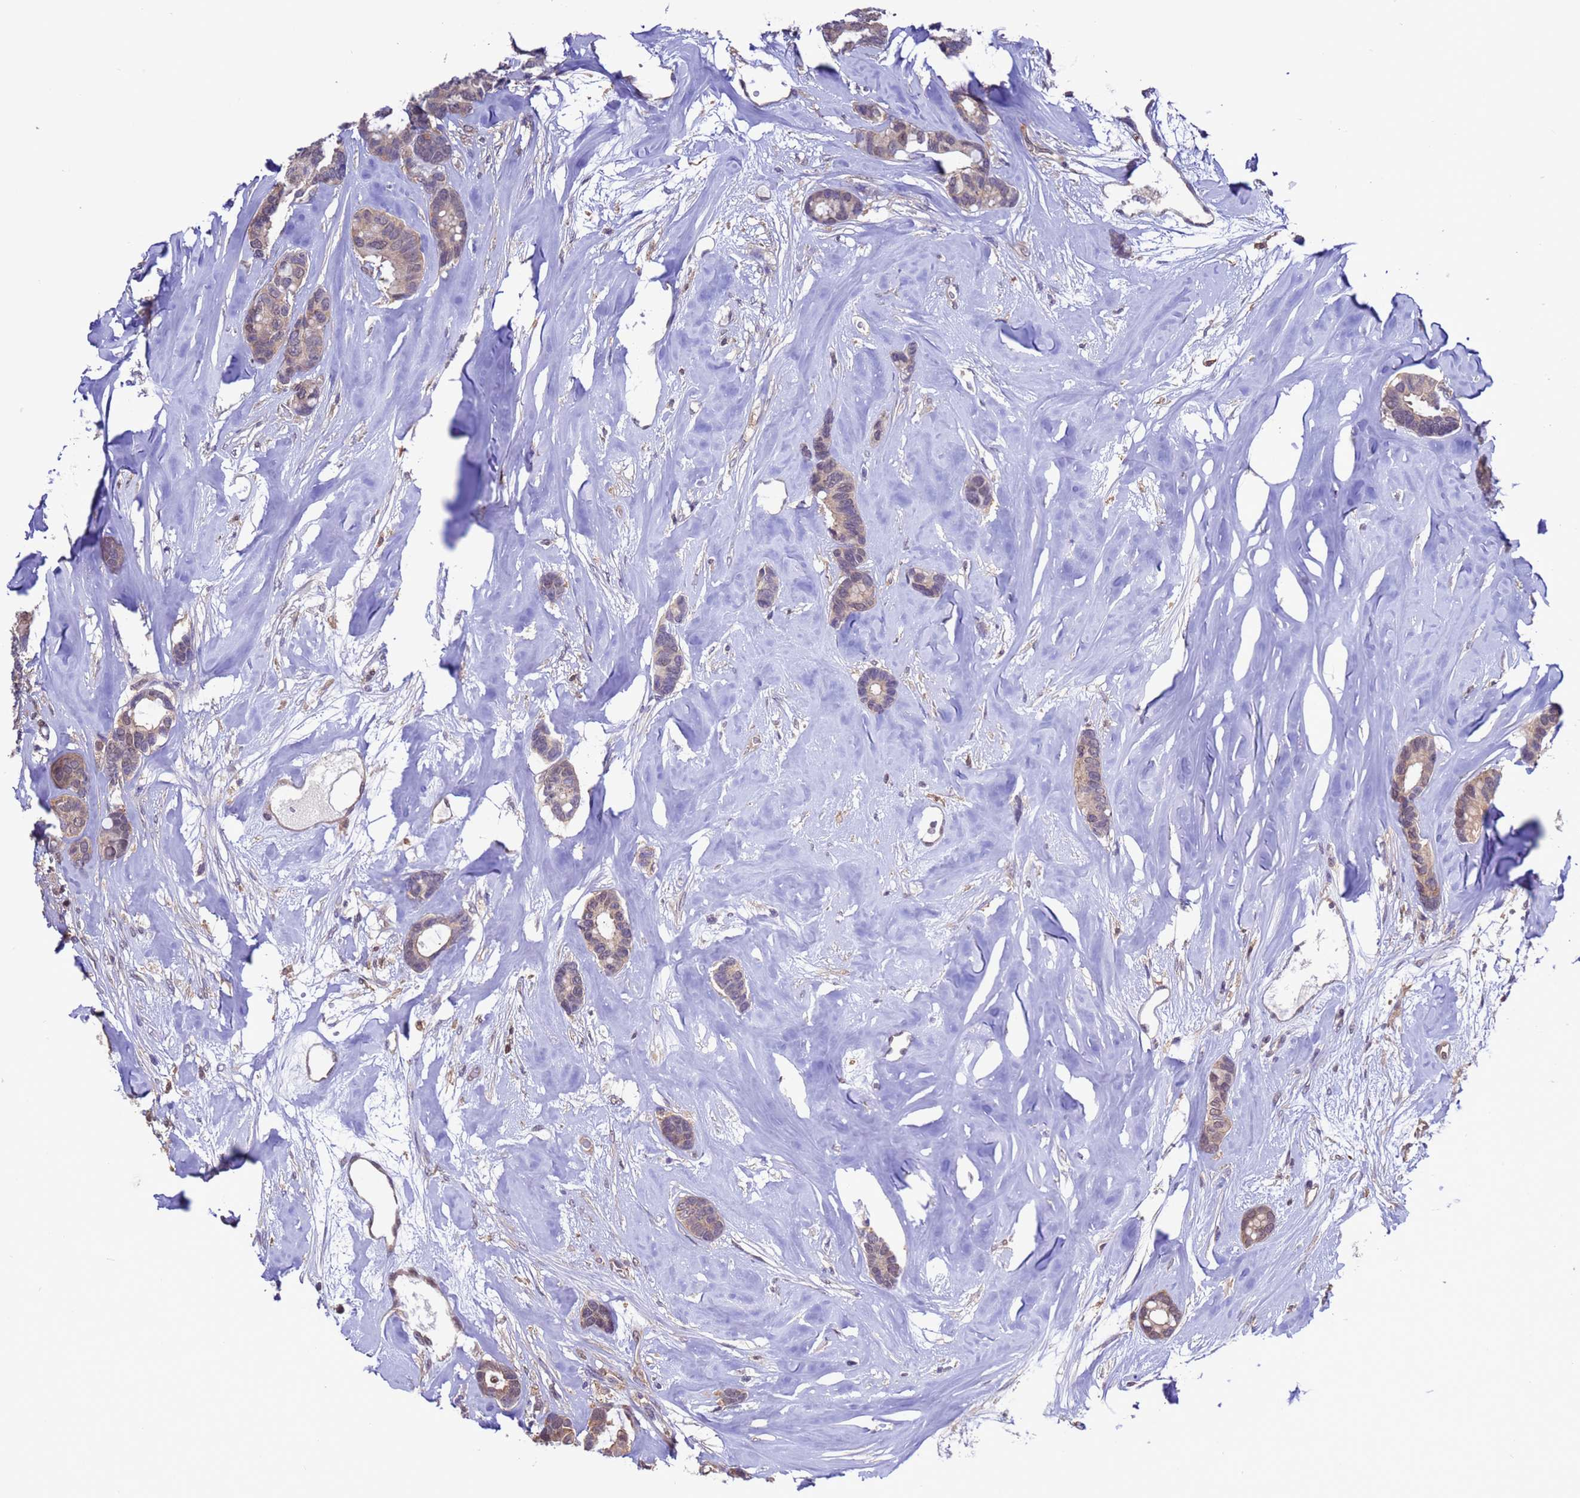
{"staining": {"intensity": "weak", "quantity": "25%-75%", "location": "cytoplasmic/membranous,nuclear"}, "tissue": "breast cancer", "cell_type": "Tumor cells", "image_type": "cancer", "snomed": [{"axis": "morphology", "description": "Duct carcinoma"}, {"axis": "topography", "description": "Breast"}], "caption": "Intraductal carcinoma (breast) stained for a protein (brown) exhibits weak cytoplasmic/membranous and nuclear positive expression in about 25%-75% of tumor cells.", "gene": "ZFP69B", "patient": {"sex": "female", "age": 87}}